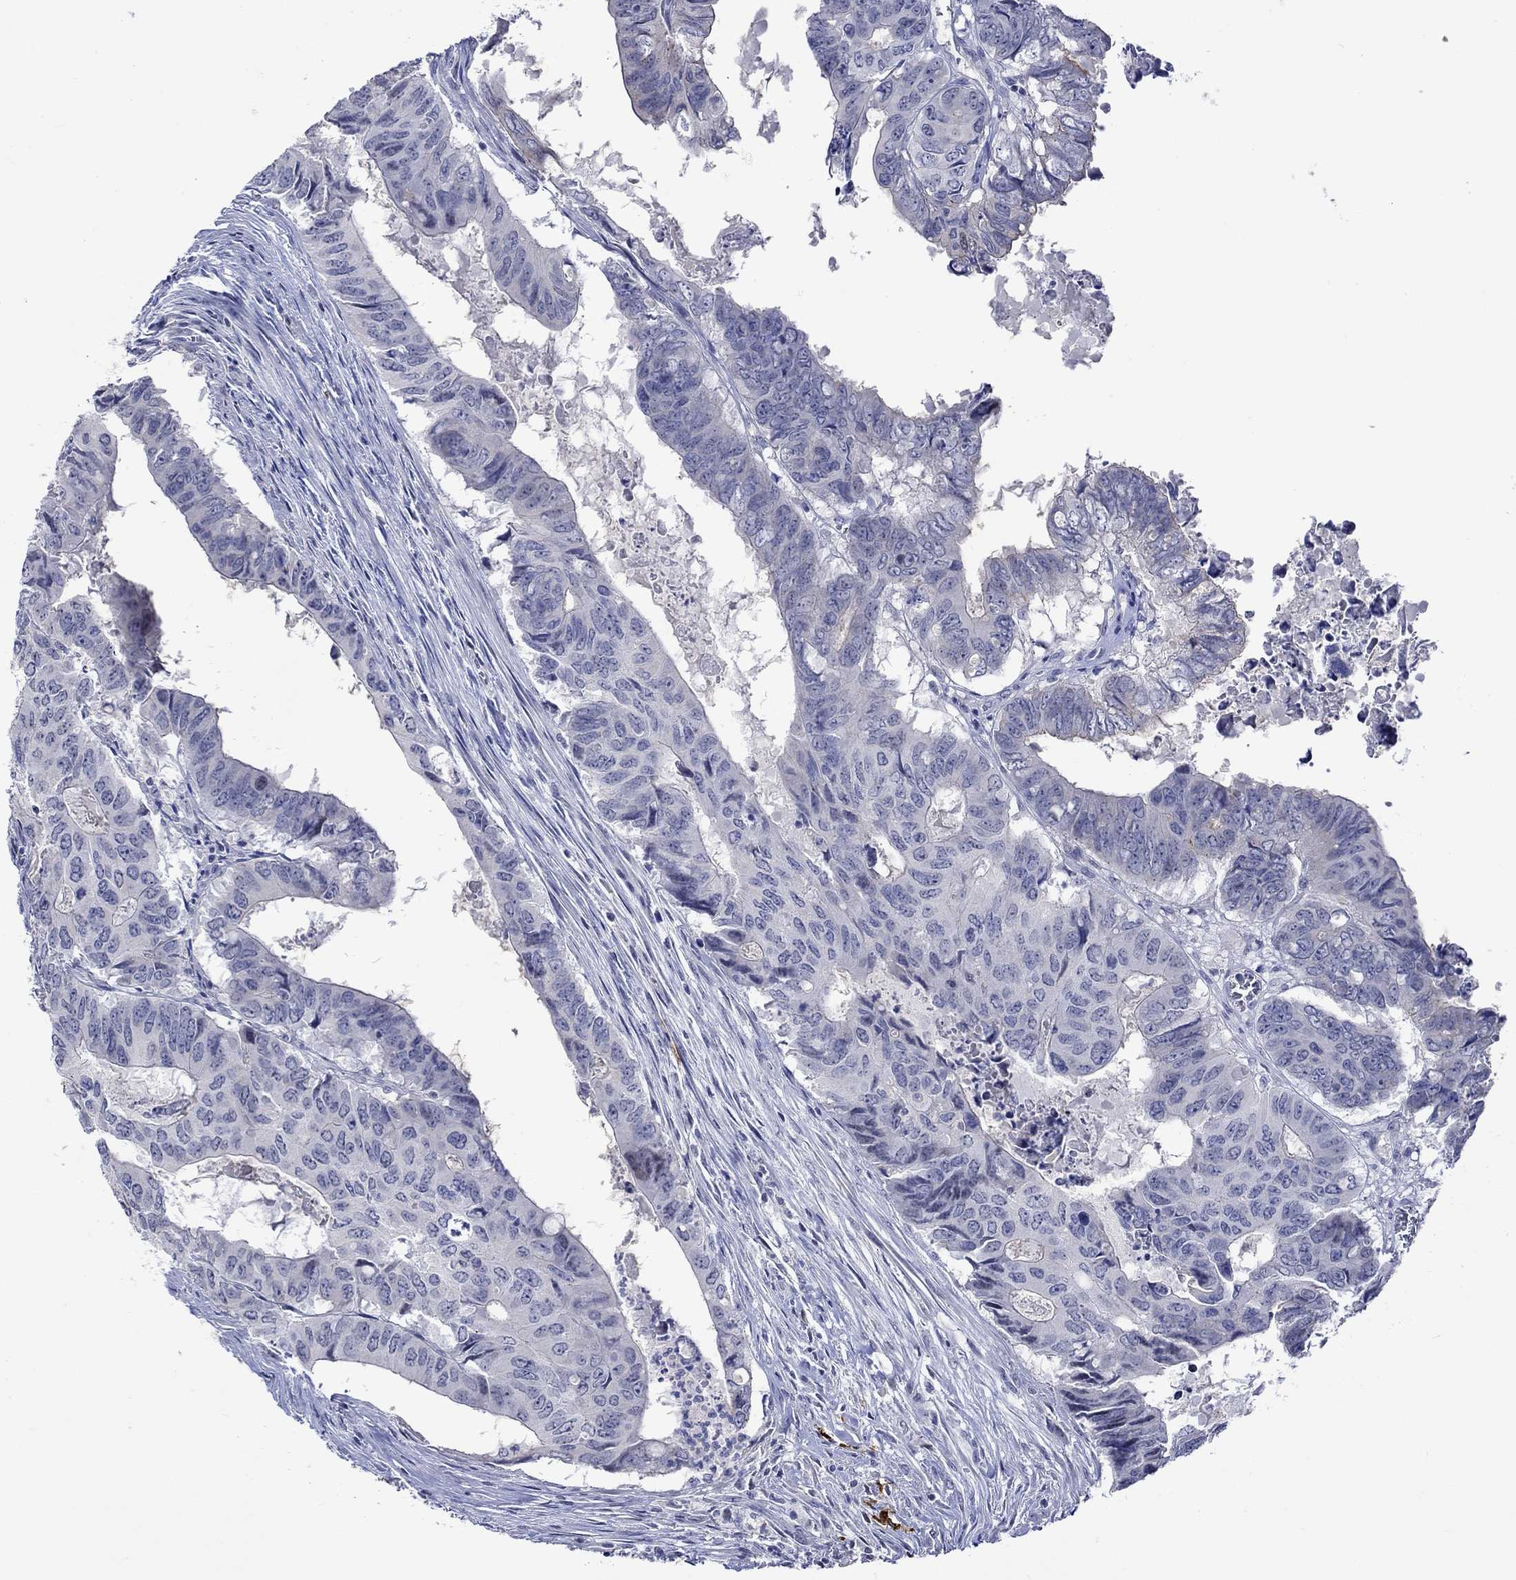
{"staining": {"intensity": "negative", "quantity": "none", "location": "none"}, "tissue": "colorectal cancer", "cell_type": "Tumor cells", "image_type": "cancer", "snomed": [{"axis": "morphology", "description": "Adenocarcinoma, NOS"}, {"axis": "topography", "description": "Colon"}], "caption": "Colorectal cancer stained for a protein using IHC displays no positivity tumor cells.", "gene": "CRYAB", "patient": {"sex": "male", "age": 79}}